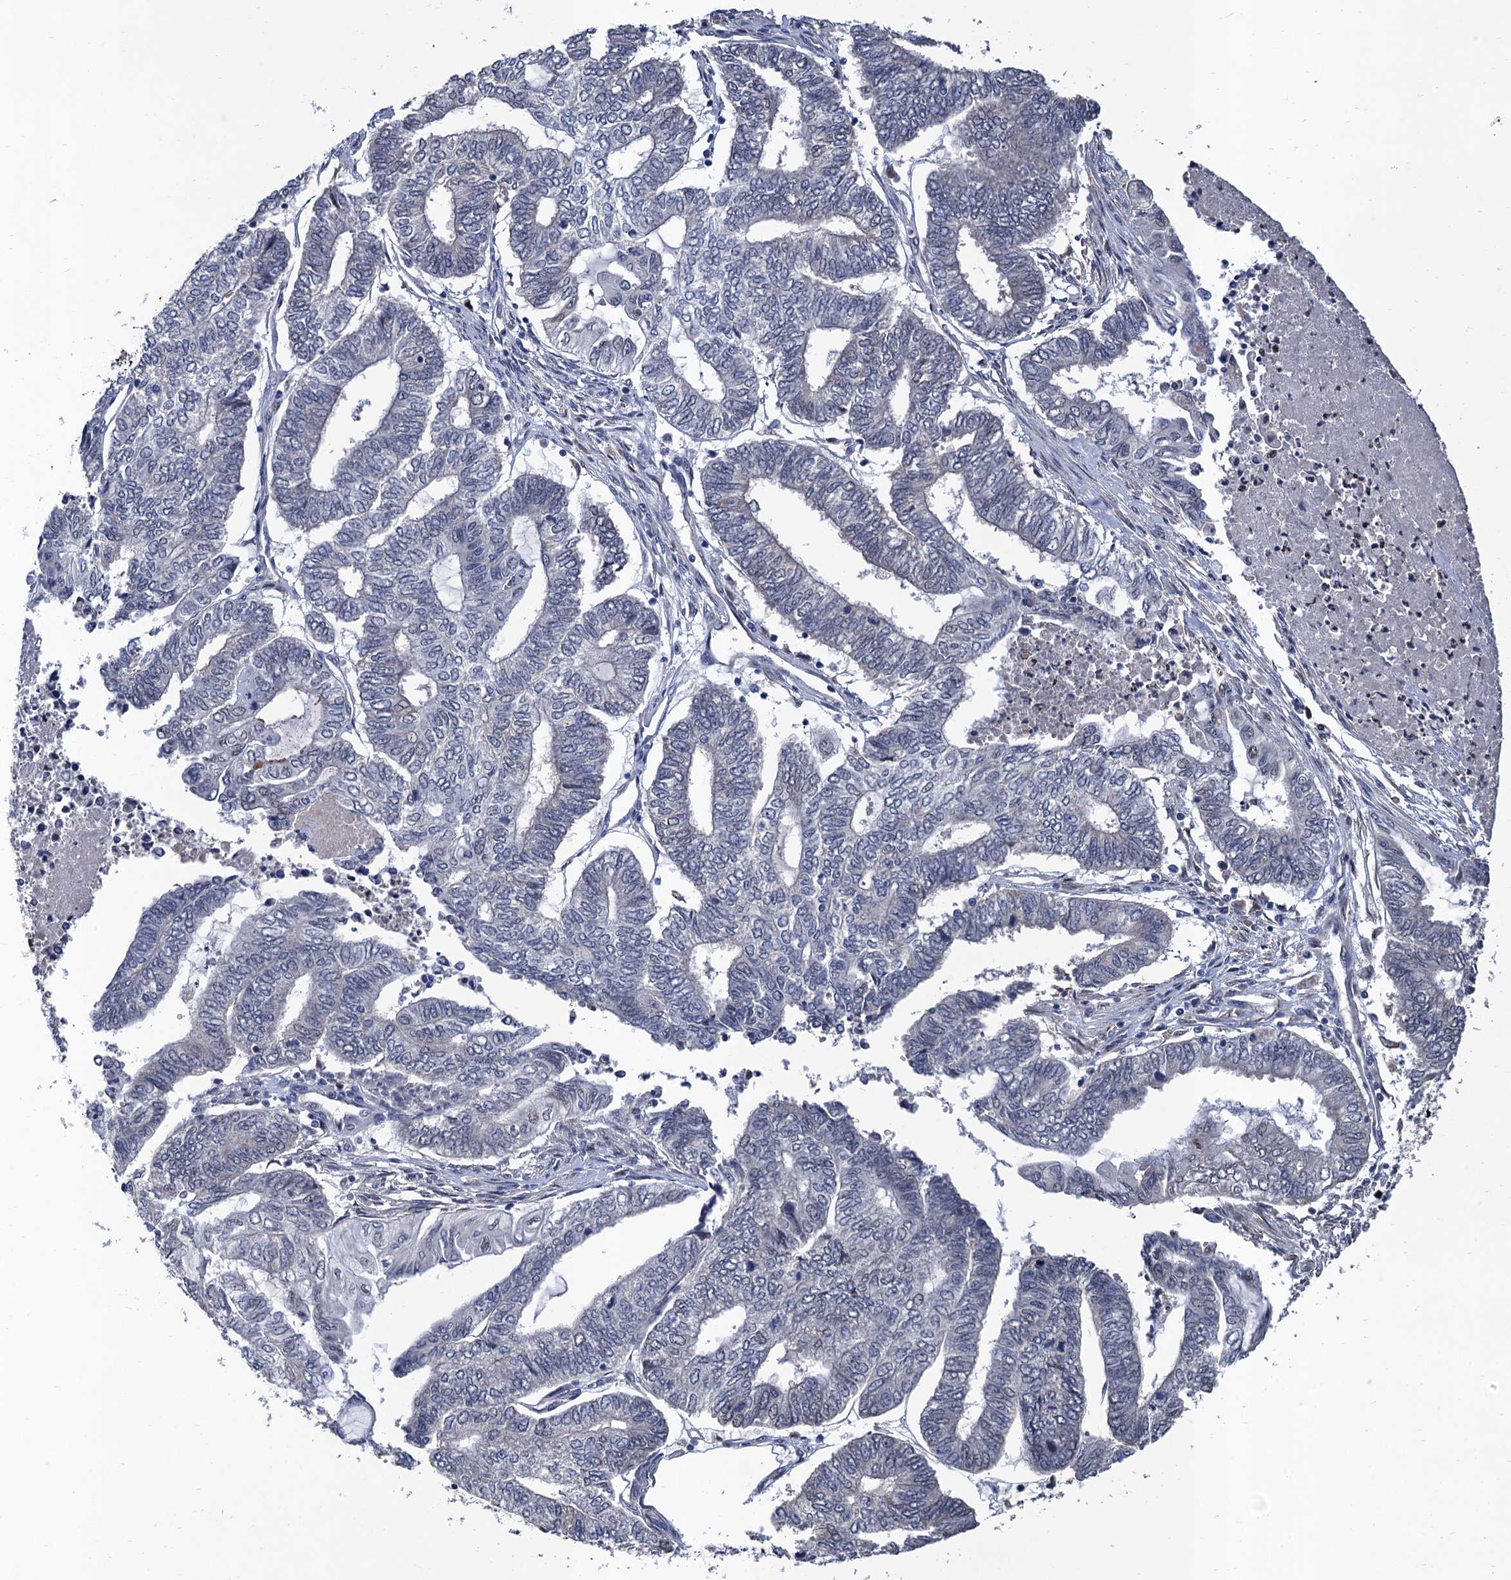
{"staining": {"intensity": "negative", "quantity": "none", "location": "none"}, "tissue": "endometrial cancer", "cell_type": "Tumor cells", "image_type": "cancer", "snomed": [{"axis": "morphology", "description": "Adenocarcinoma, NOS"}, {"axis": "topography", "description": "Uterus"}, {"axis": "topography", "description": "Endometrium"}], "caption": "Tumor cells show no significant expression in endometrial adenocarcinoma.", "gene": "TSEN34", "patient": {"sex": "female", "age": 70}}